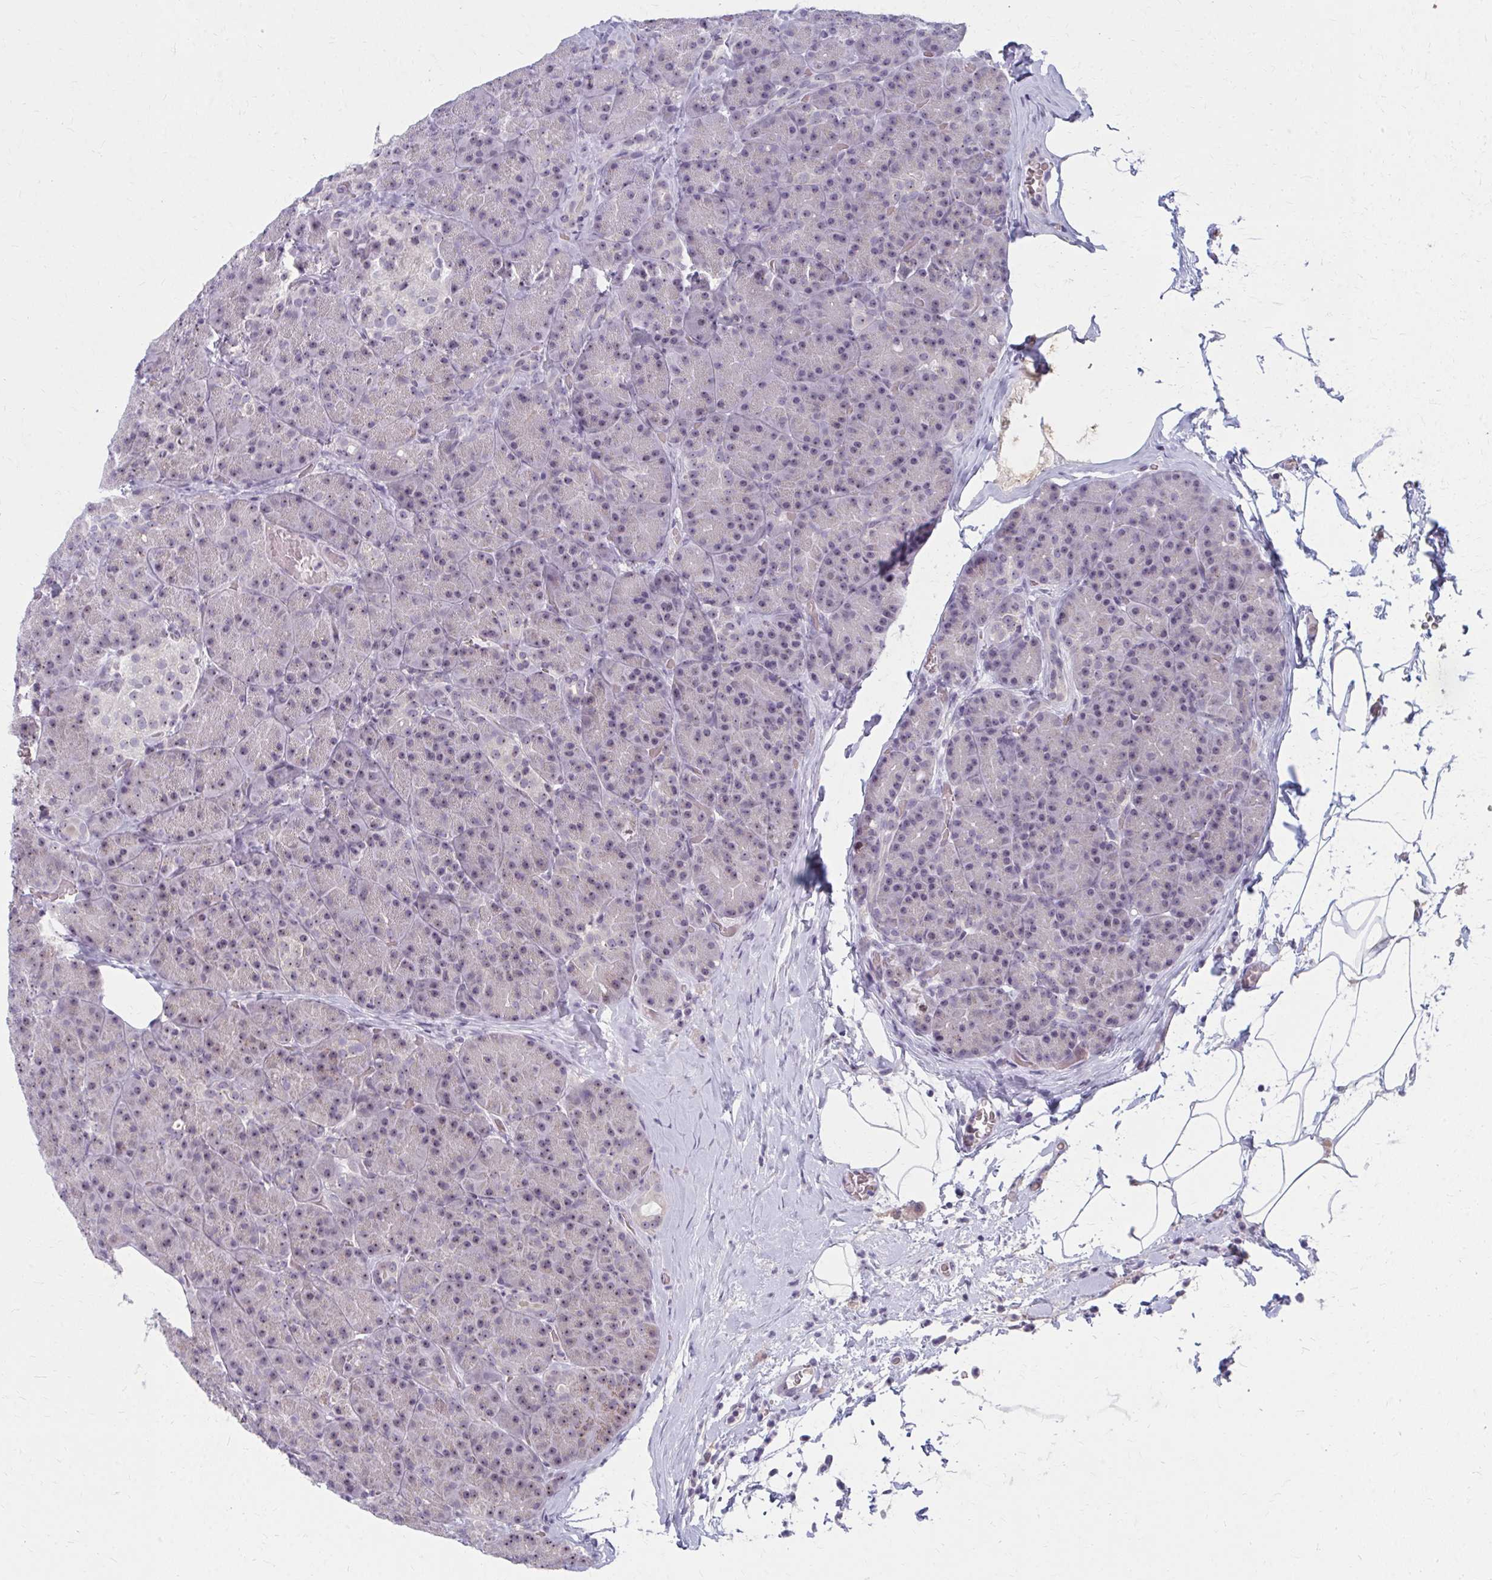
{"staining": {"intensity": "moderate", "quantity": "25%-75%", "location": "cytoplasmic/membranous,nuclear"}, "tissue": "pancreas", "cell_type": "Exocrine glandular cells", "image_type": "normal", "snomed": [{"axis": "morphology", "description": "Normal tissue, NOS"}, {"axis": "topography", "description": "Pancreas"}], "caption": "DAB (3,3'-diaminobenzidine) immunohistochemical staining of benign human pancreas displays moderate cytoplasmic/membranous,nuclear protein staining in about 25%-75% of exocrine glandular cells.", "gene": "NUDT16", "patient": {"sex": "male", "age": 57}}